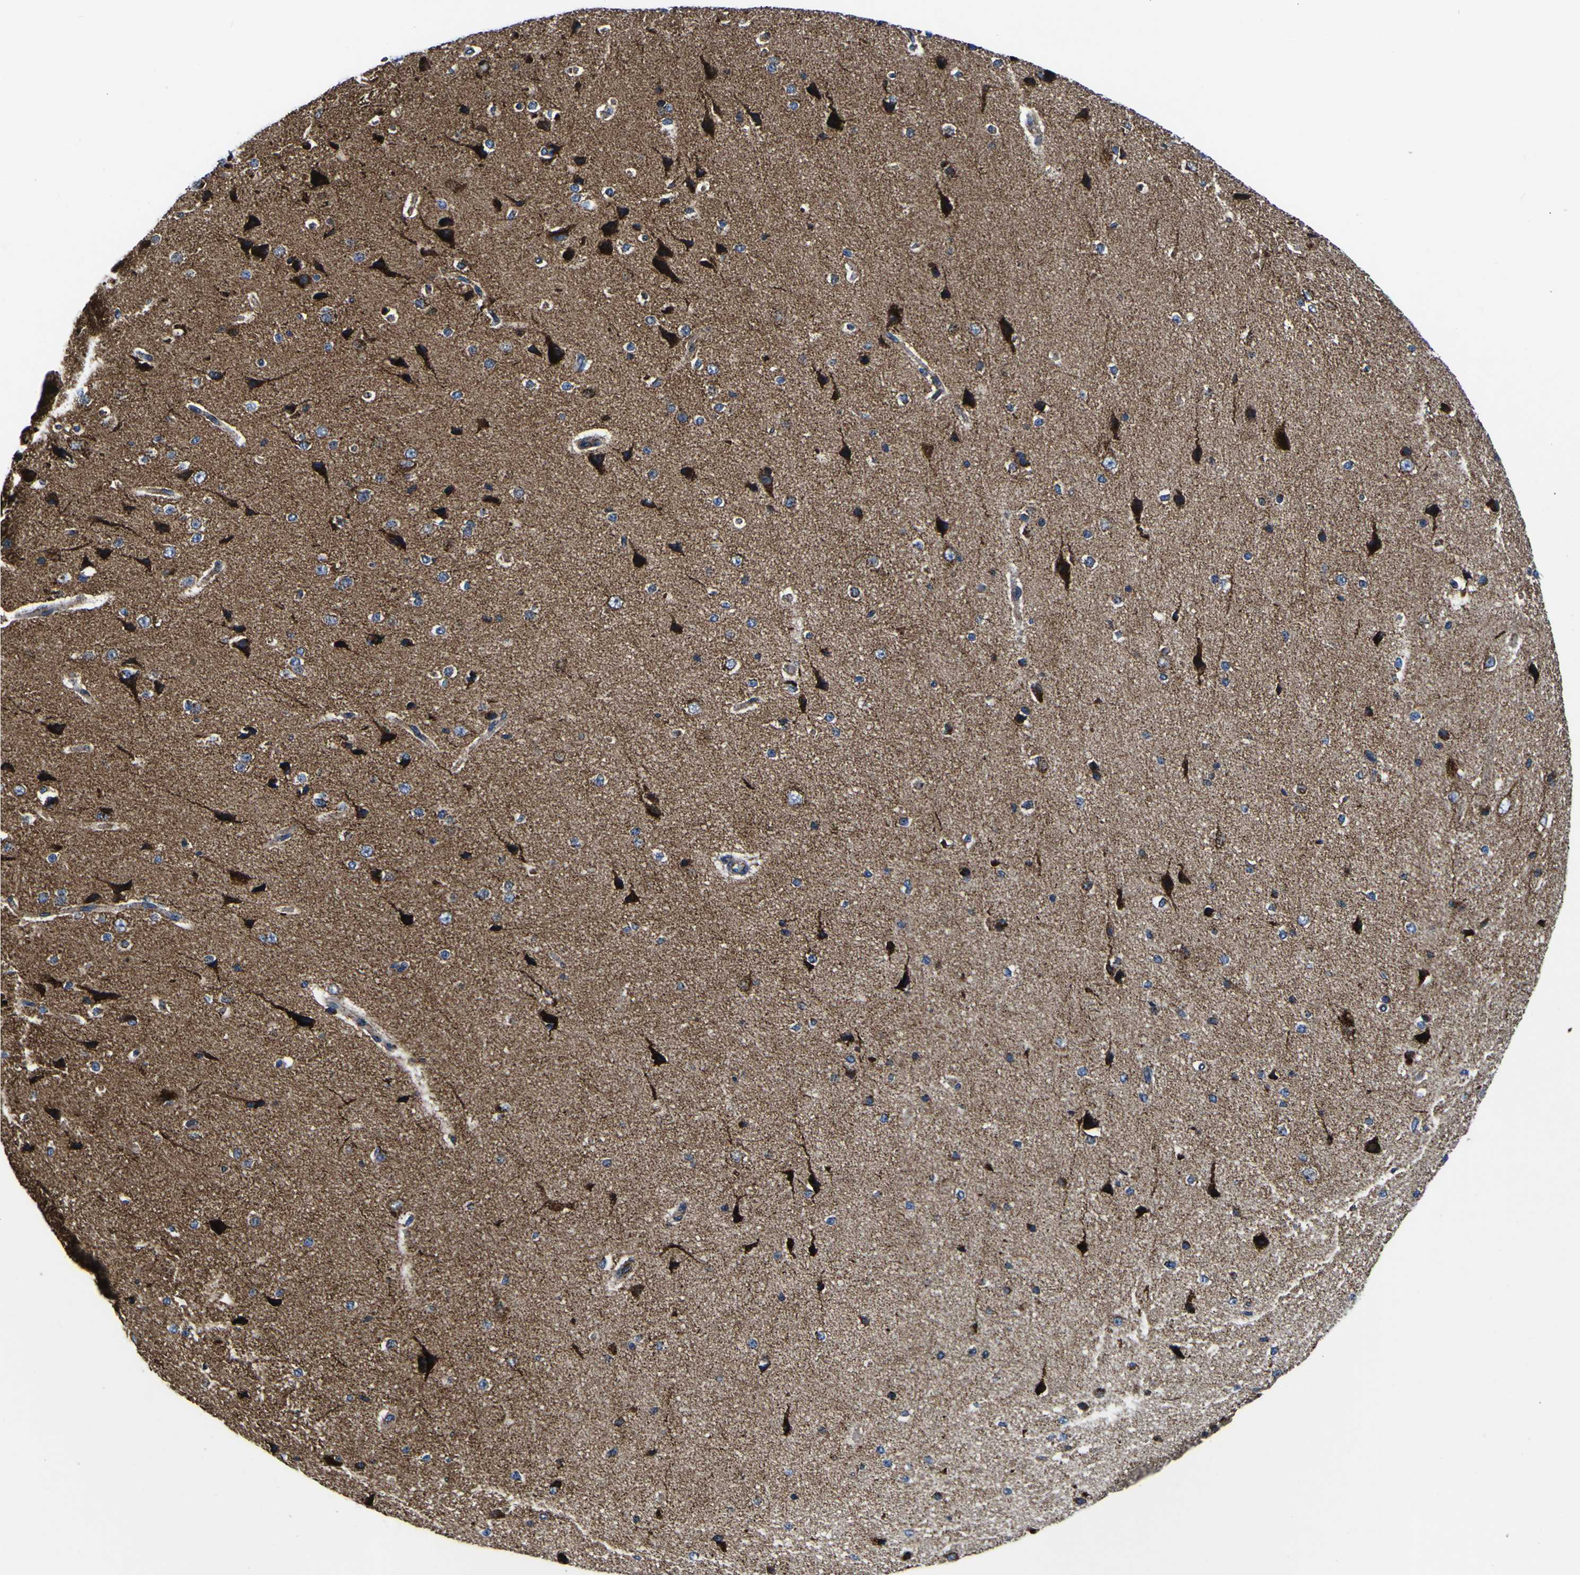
{"staining": {"intensity": "weak", "quantity": "25%-75%", "location": "cytoplasmic/membranous"}, "tissue": "cerebral cortex", "cell_type": "Endothelial cells", "image_type": "normal", "snomed": [{"axis": "morphology", "description": "Normal tissue, NOS"}, {"axis": "morphology", "description": "Developmental malformation"}, {"axis": "topography", "description": "Cerebral cortex"}], "caption": "DAB immunohistochemical staining of unremarkable human cerebral cortex reveals weak cytoplasmic/membranous protein expression in about 25%-75% of endothelial cells. (Stains: DAB in brown, nuclei in blue, Microscopy: brightfield microscopy at high magnification).", "gene": "PTRH2", "patient": {"sex": "female", "age": 30}}